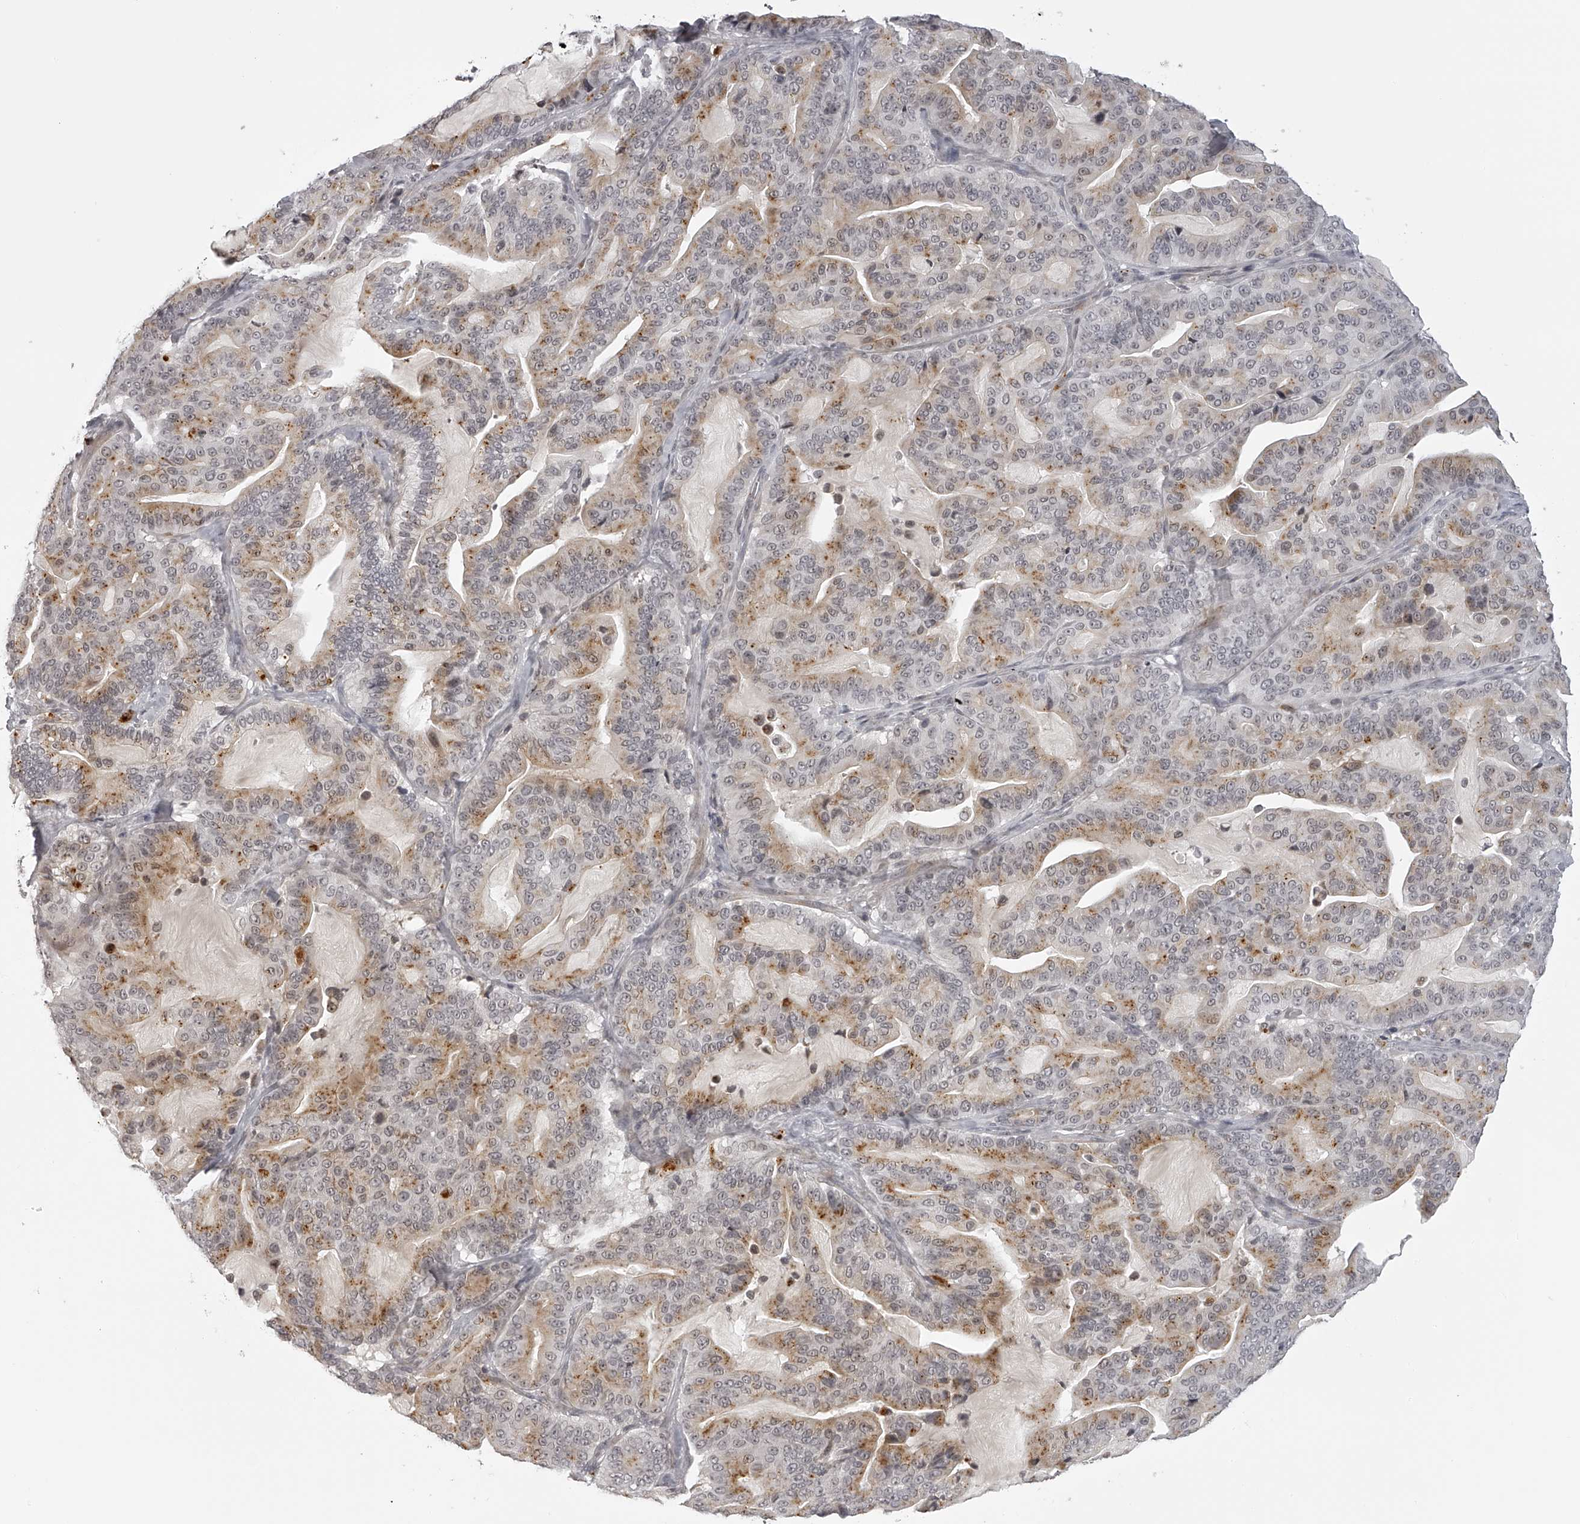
{"staining": {"intensity": "moderate", "quantity": "25%-75%", "location": "cytoplasmic/membranous"}, "tissue": "pancreatic cancer", "cell_type": "Tumor cells", "image_type": "cancer", "snomed": [{"axis": "morphology", "description": "Adenocarcinoma, NOS"}, {"axis": "topography", "description": "Pancreas"}], "caption": "Immunohistochemistry (IHC) micrograph of human pancreatic adenocarcinoma stained for a protein (brown), which exhibits medium levels of moderate cytoplasmic/membranous staining in about 25%-75% of tumor cells.", "gene": "RNF220", "patient": {"sex": "male", "age": 63}}